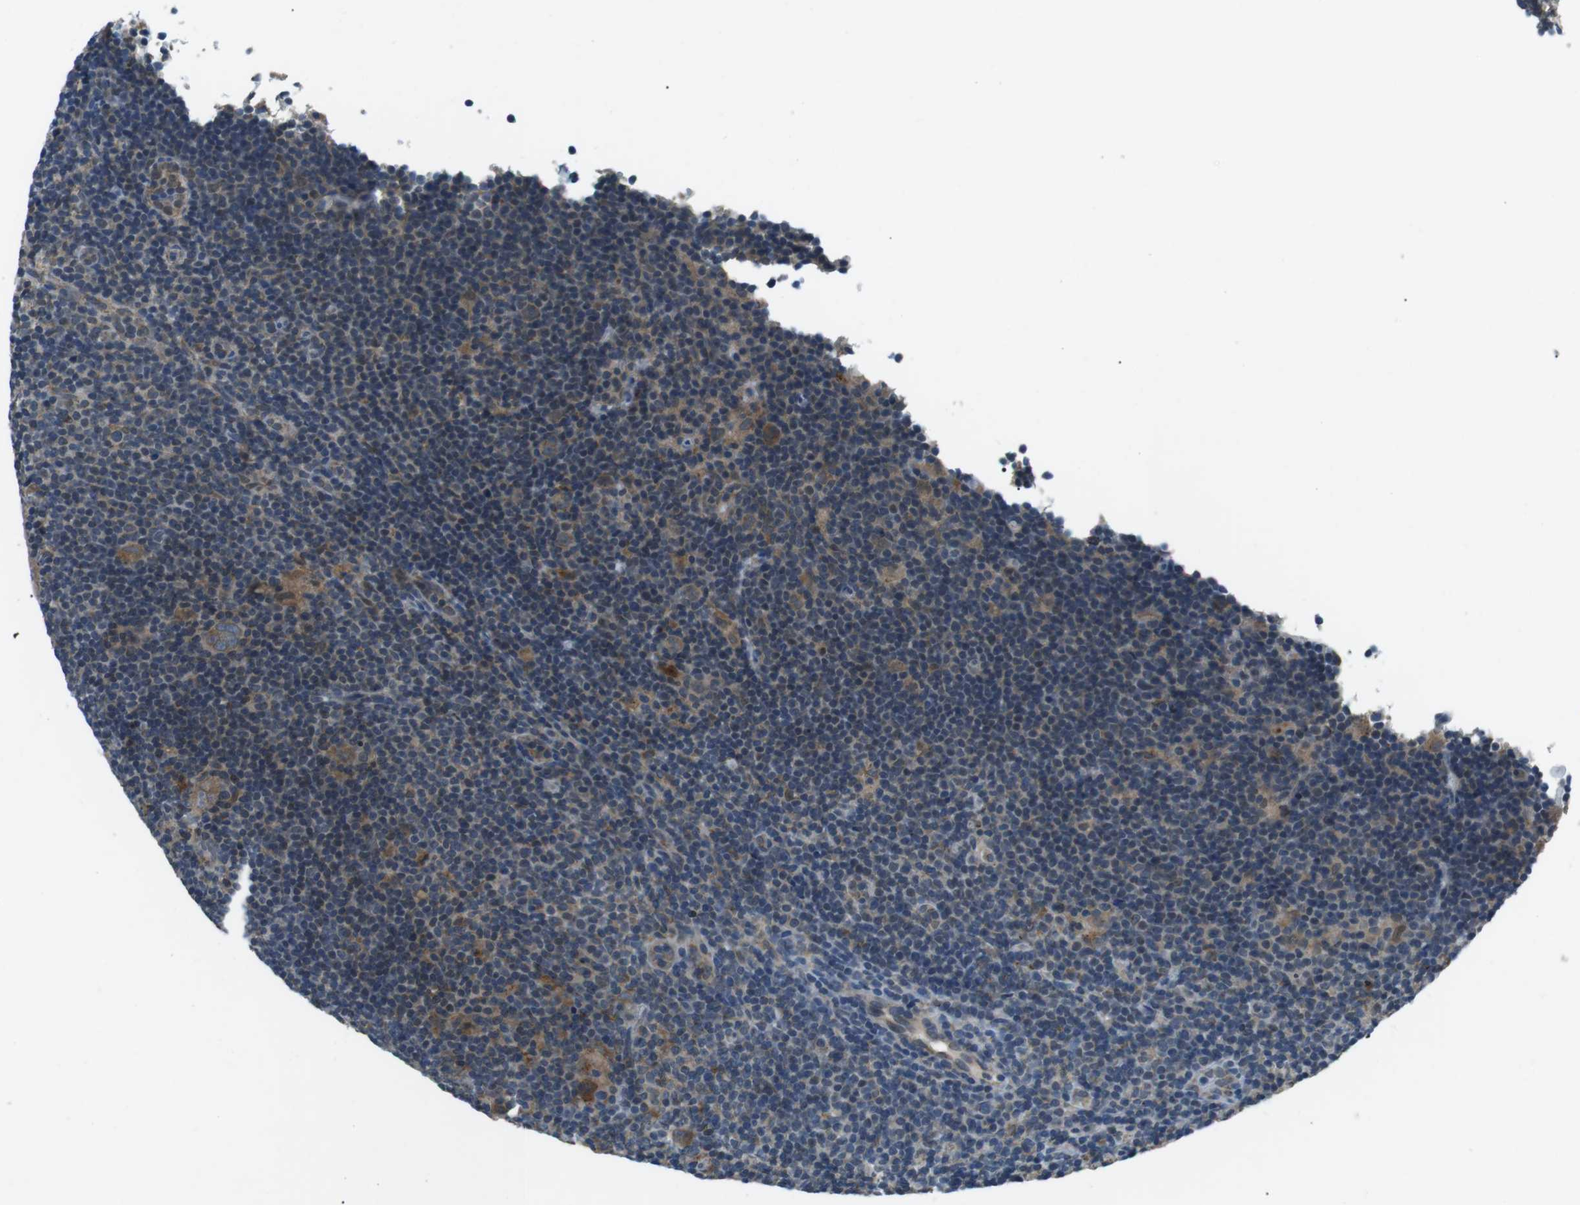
{"staining": {"intensity": "moderate", "quantity": ">75%", "location": "cytoplasmic/membranous"}, "tissue": "lymphoma", "cell_type": "Tumor cells", "image_type": "cancer", "snomed": [{"axis": "morphology", "description": "Hodgkin's disease, NOS"}, {"axis": "topography", "description": "Lymph node"}], "caption": "Immunohistochemistry (IHC) photomicrograph of human lymphoma stained for a protein (brown), which exhibits medium levels of moderate cytoplasmic/membranous expression in approximately >75% of tumor cells.", "gene": "FAM3B", "patient": {"sex": "female", "age": 57}}